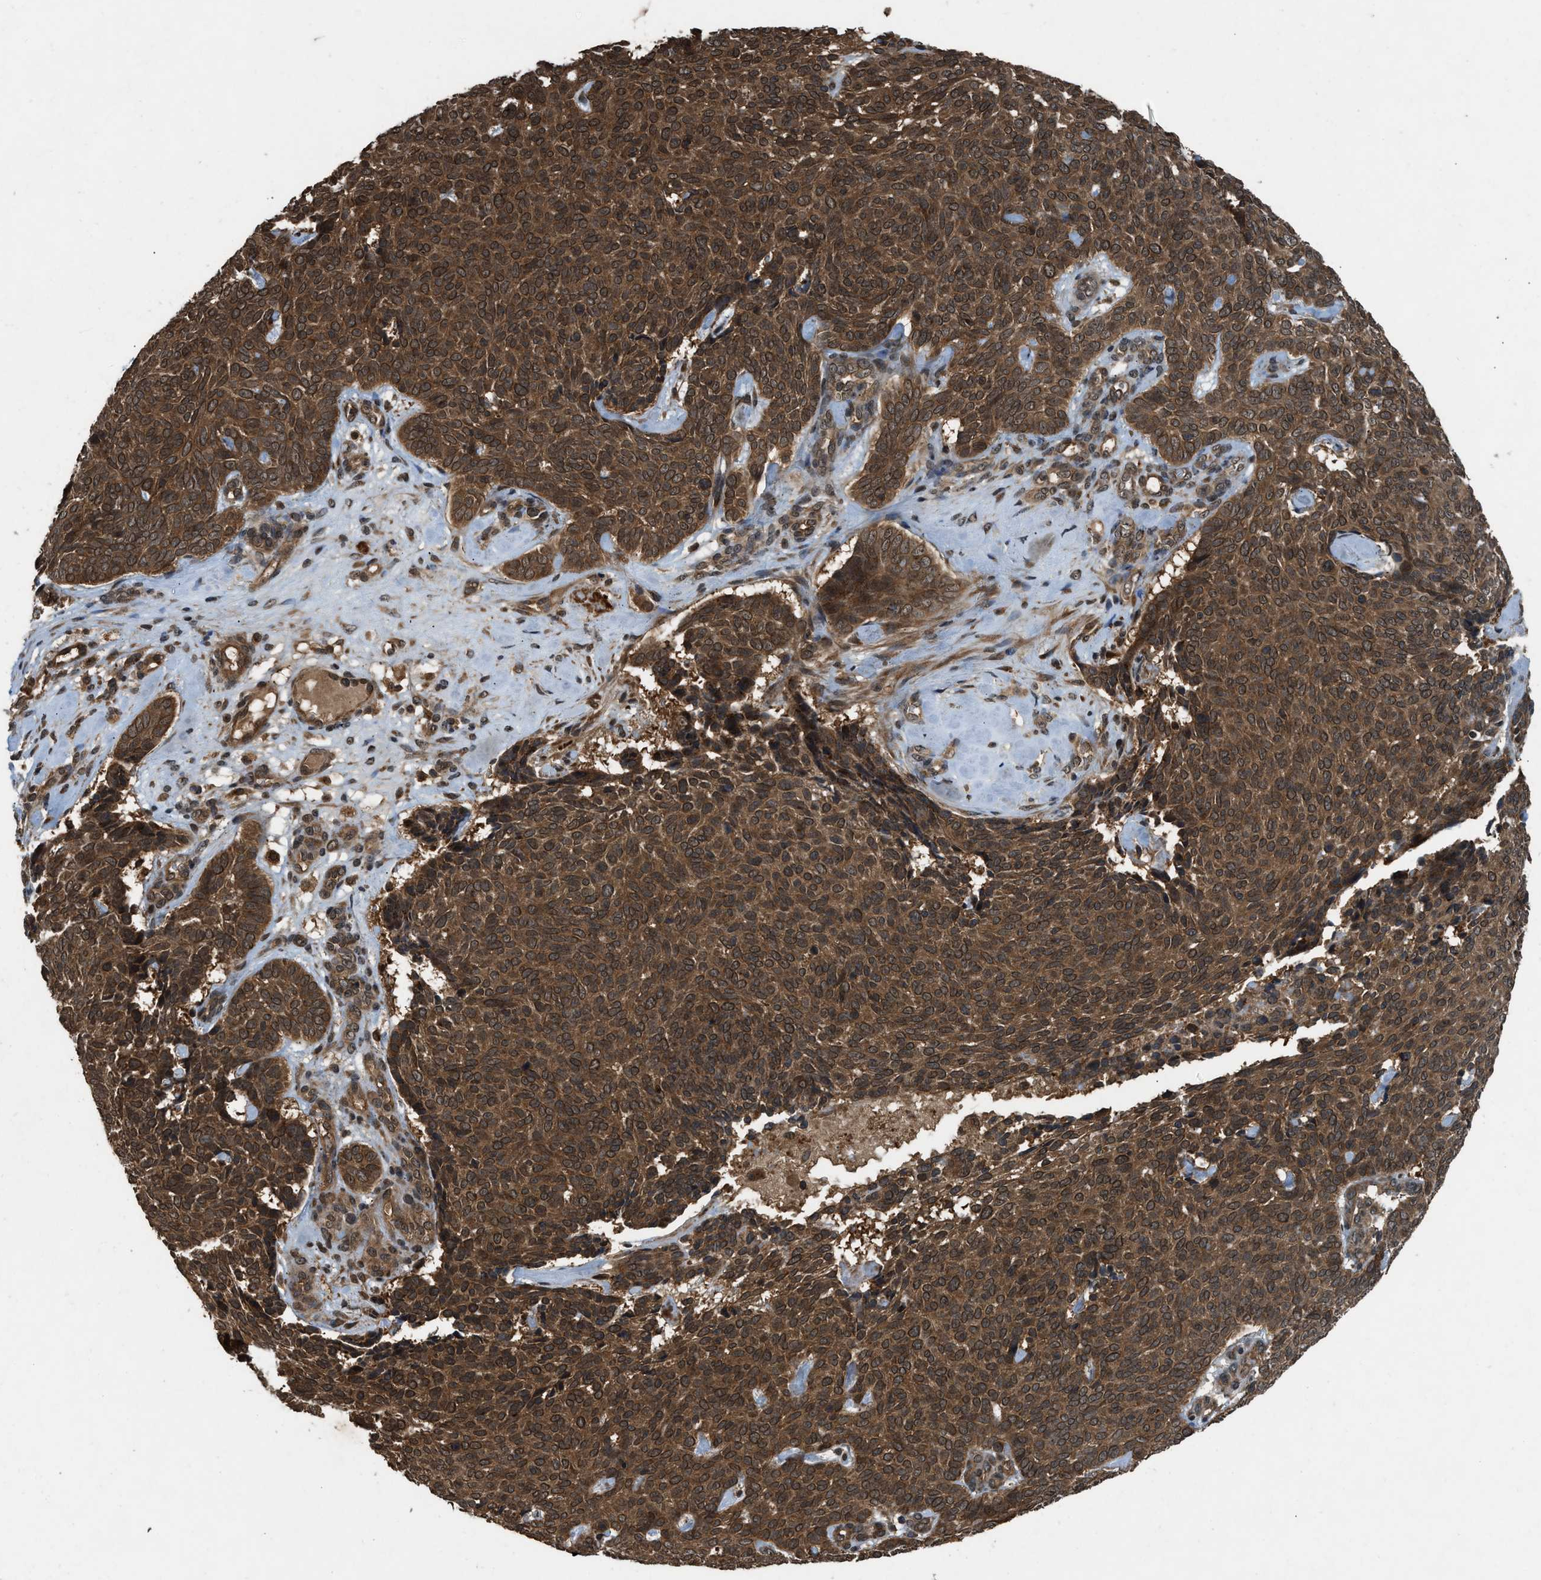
{"staining": {"intensity": "strong", "quantity": ">75%", "location": "cytoplasmic/membranous"}, "tissue": "skin cancer", "cell_type": "Tumor cells", "image_type": "cancer", "snomed": [{"axis": "morphology", "description": "Basal cell carcinoma"}, {"axis": "topography", "description": "Skin"}], "caption": "Immunohistochemical staining of skin cancer reveals high levels of strong cytoplasmic/membranous protein expression in about >75% of tumor cells. (DAB = brown stain, brightfield microscopy at high magnification).", "gene": "RPS6KB1", "patient": {"sex": "male", "age": 61}}